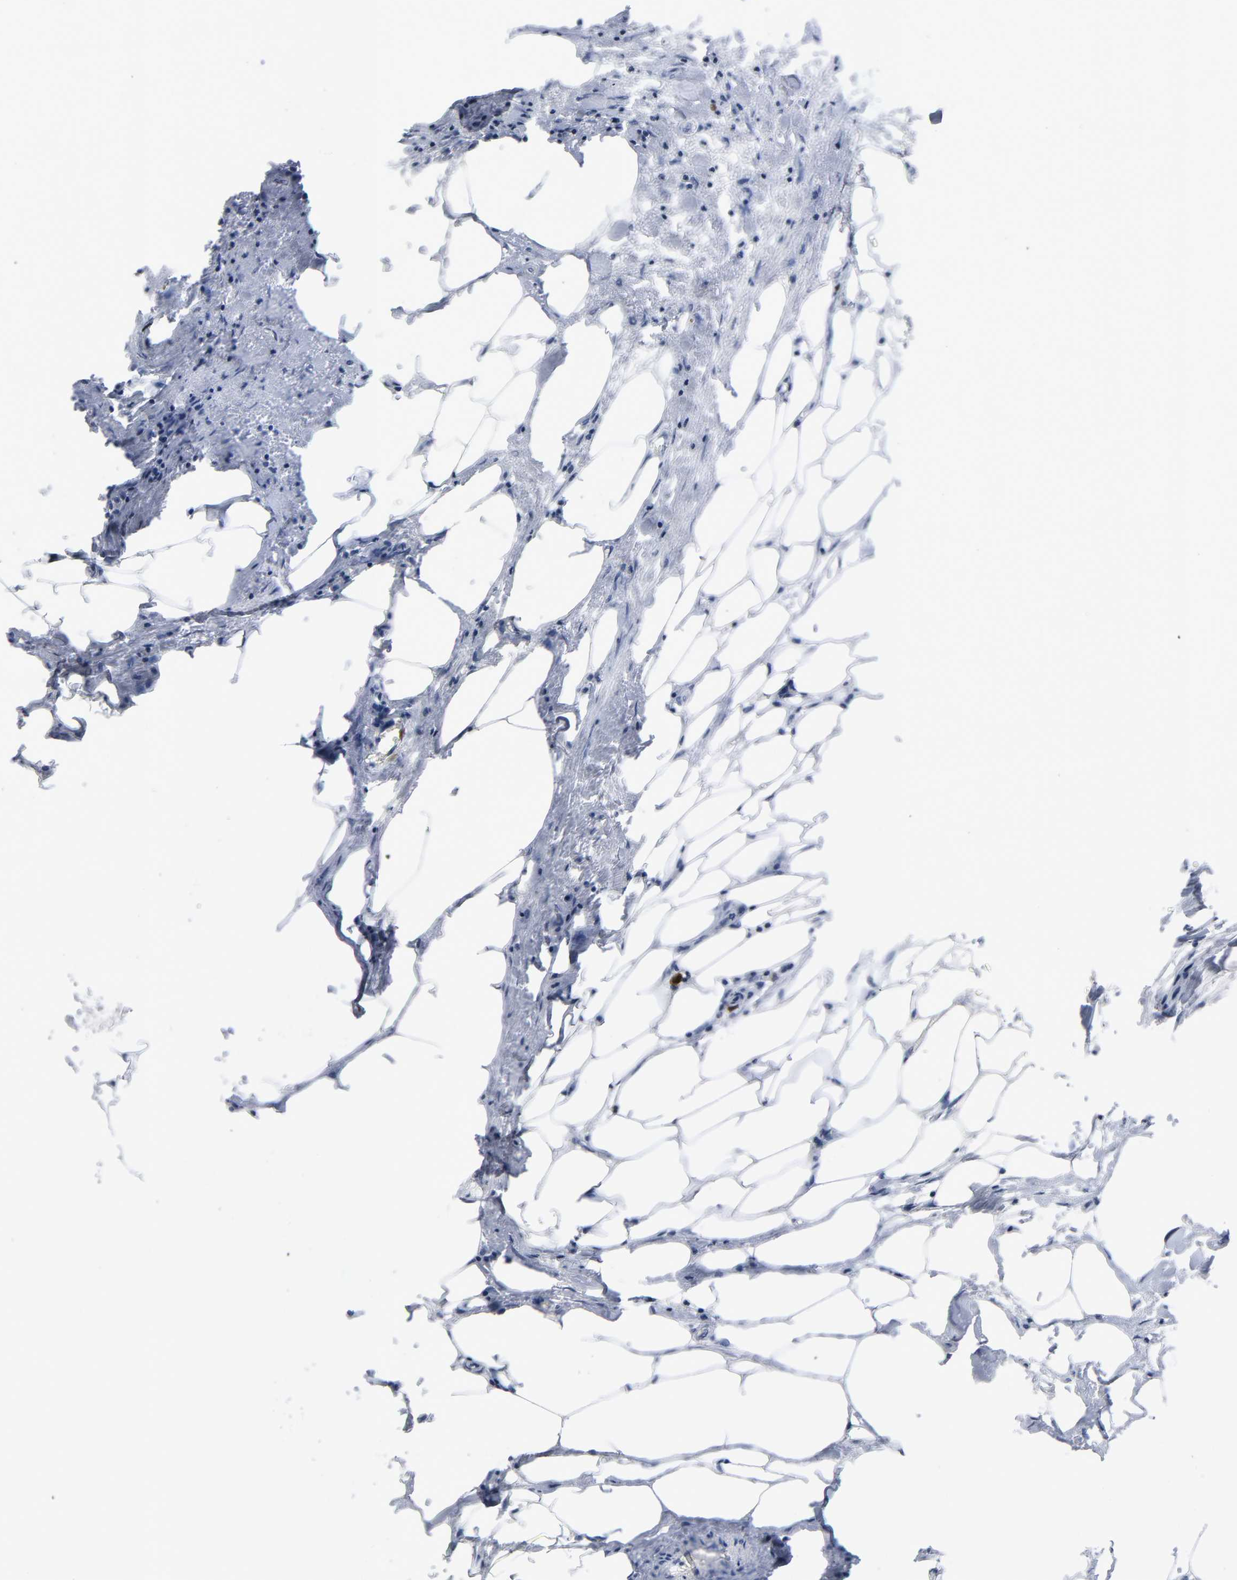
{"staining": {"intensity": "strong", "quantity": "<25%", "location": "cytoplasmic/membranous,nuclear"}, "tissue": "colorectal cancer", "cell_type": "Tumor cells", "image_type": "cancer", "snomed": [{"axis": "morphology", "description": "Adenocarcinoma, NOS"}, {"axis": "topography", "description": "Colon"}], "caption": "Tumor cells reveal medium levels of strong cytoplasmic/membranous and nuclear positivity in about <25% of cells in adenocarcinoma (colorectal). The staining was performed using DAB (3,3'-diaminobenzidine) to visualize the protein expression in brown, while the nuclei were stained in blue with hematoxylin (Magnification: 20x).", "gene": "CDC20", "patient": {"sex": "female", "age": 55}}